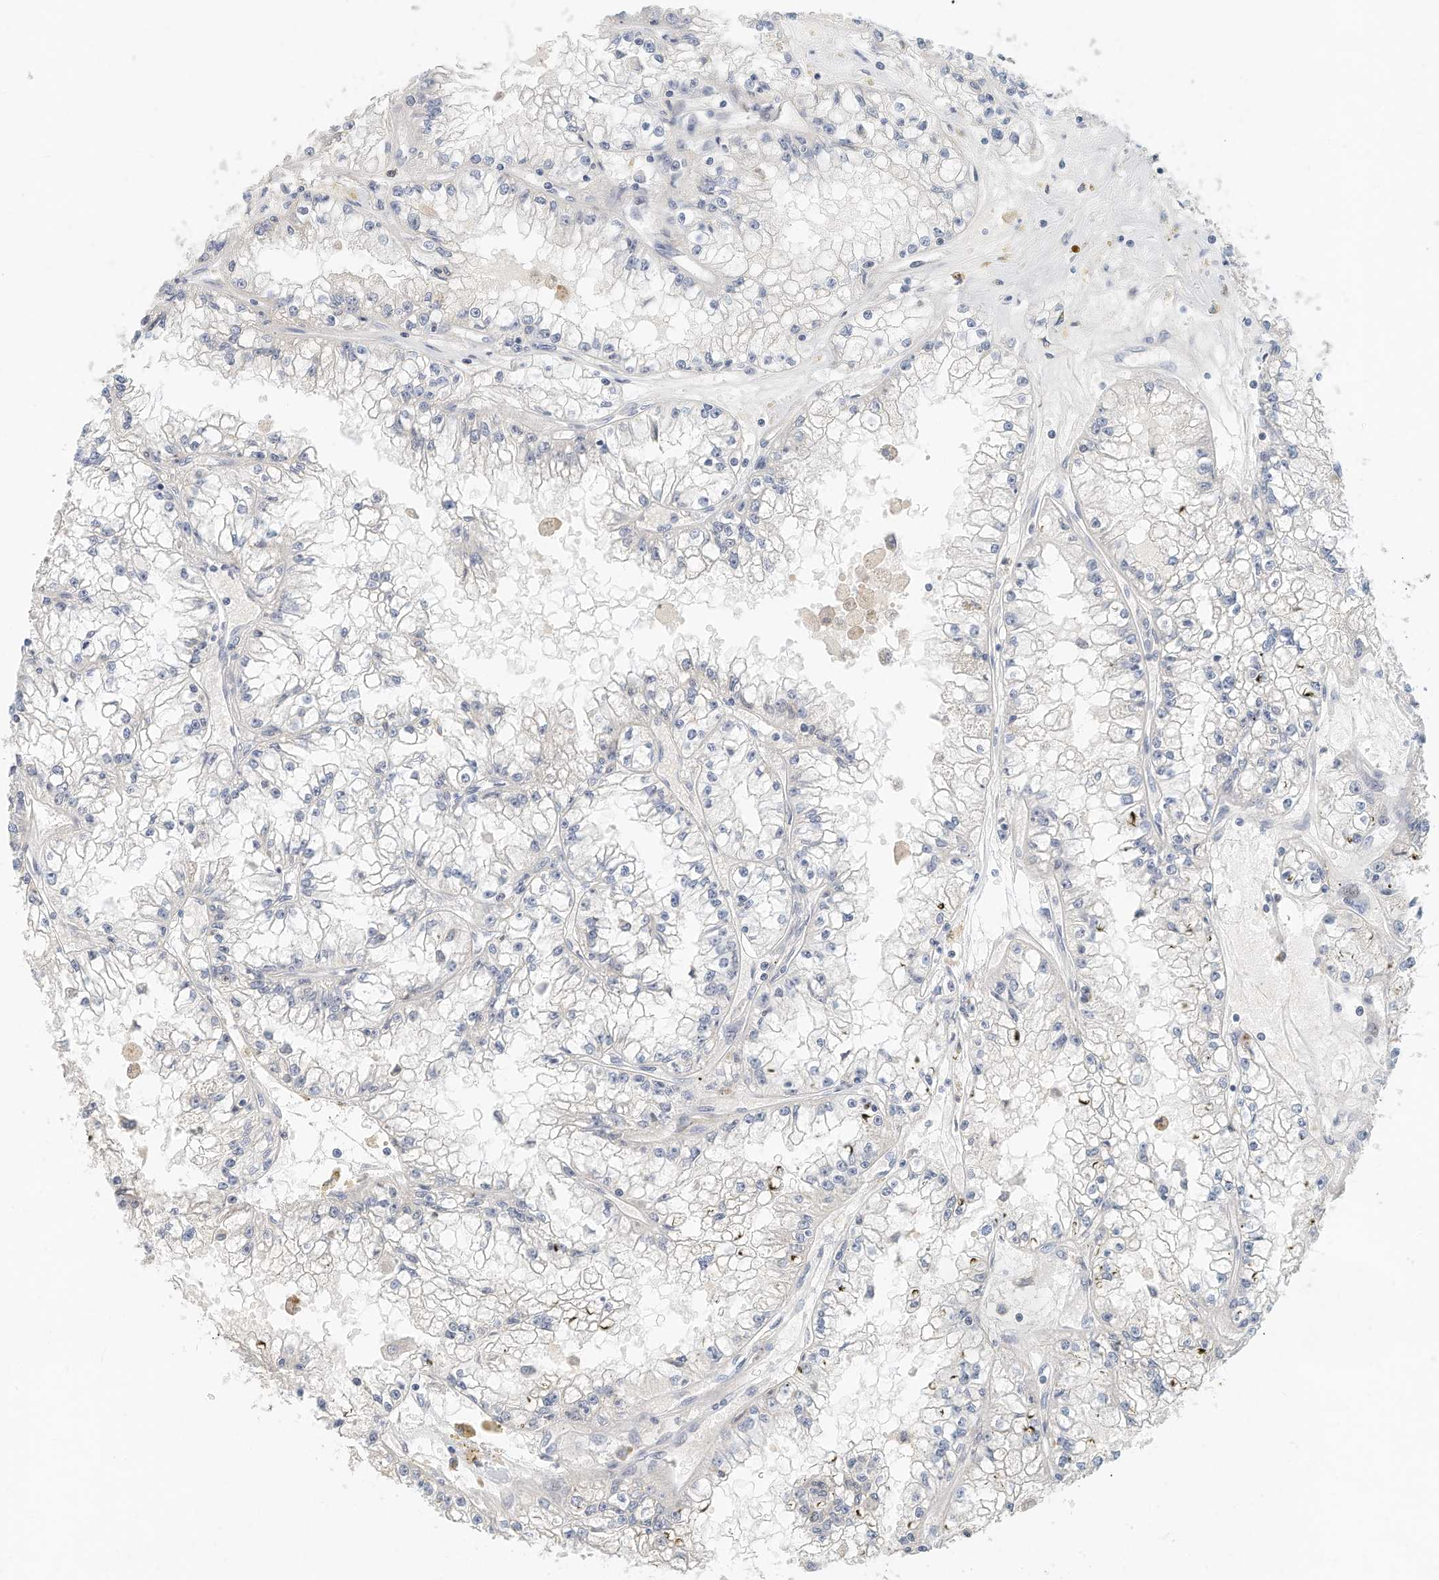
{"staining": {"intensity": "negative", "quantity": "none", "location": "none"}, "tissue": "renal cancer", "cell_type": "Tumor cells", "image_type": "cancer", "snomed": [{"axis": "morphology", "description": "Adenocarcinoma, NOS"}, {"axis": "topography", "description": "Kidney"}], "caption": "A histopathology image of renal cancer (adenocarcinoma) stained for a protein demonstrates no brown staining in tumor cells.", "gene": "MICAL1", "patient": {"sex": "male", "age": 56}}